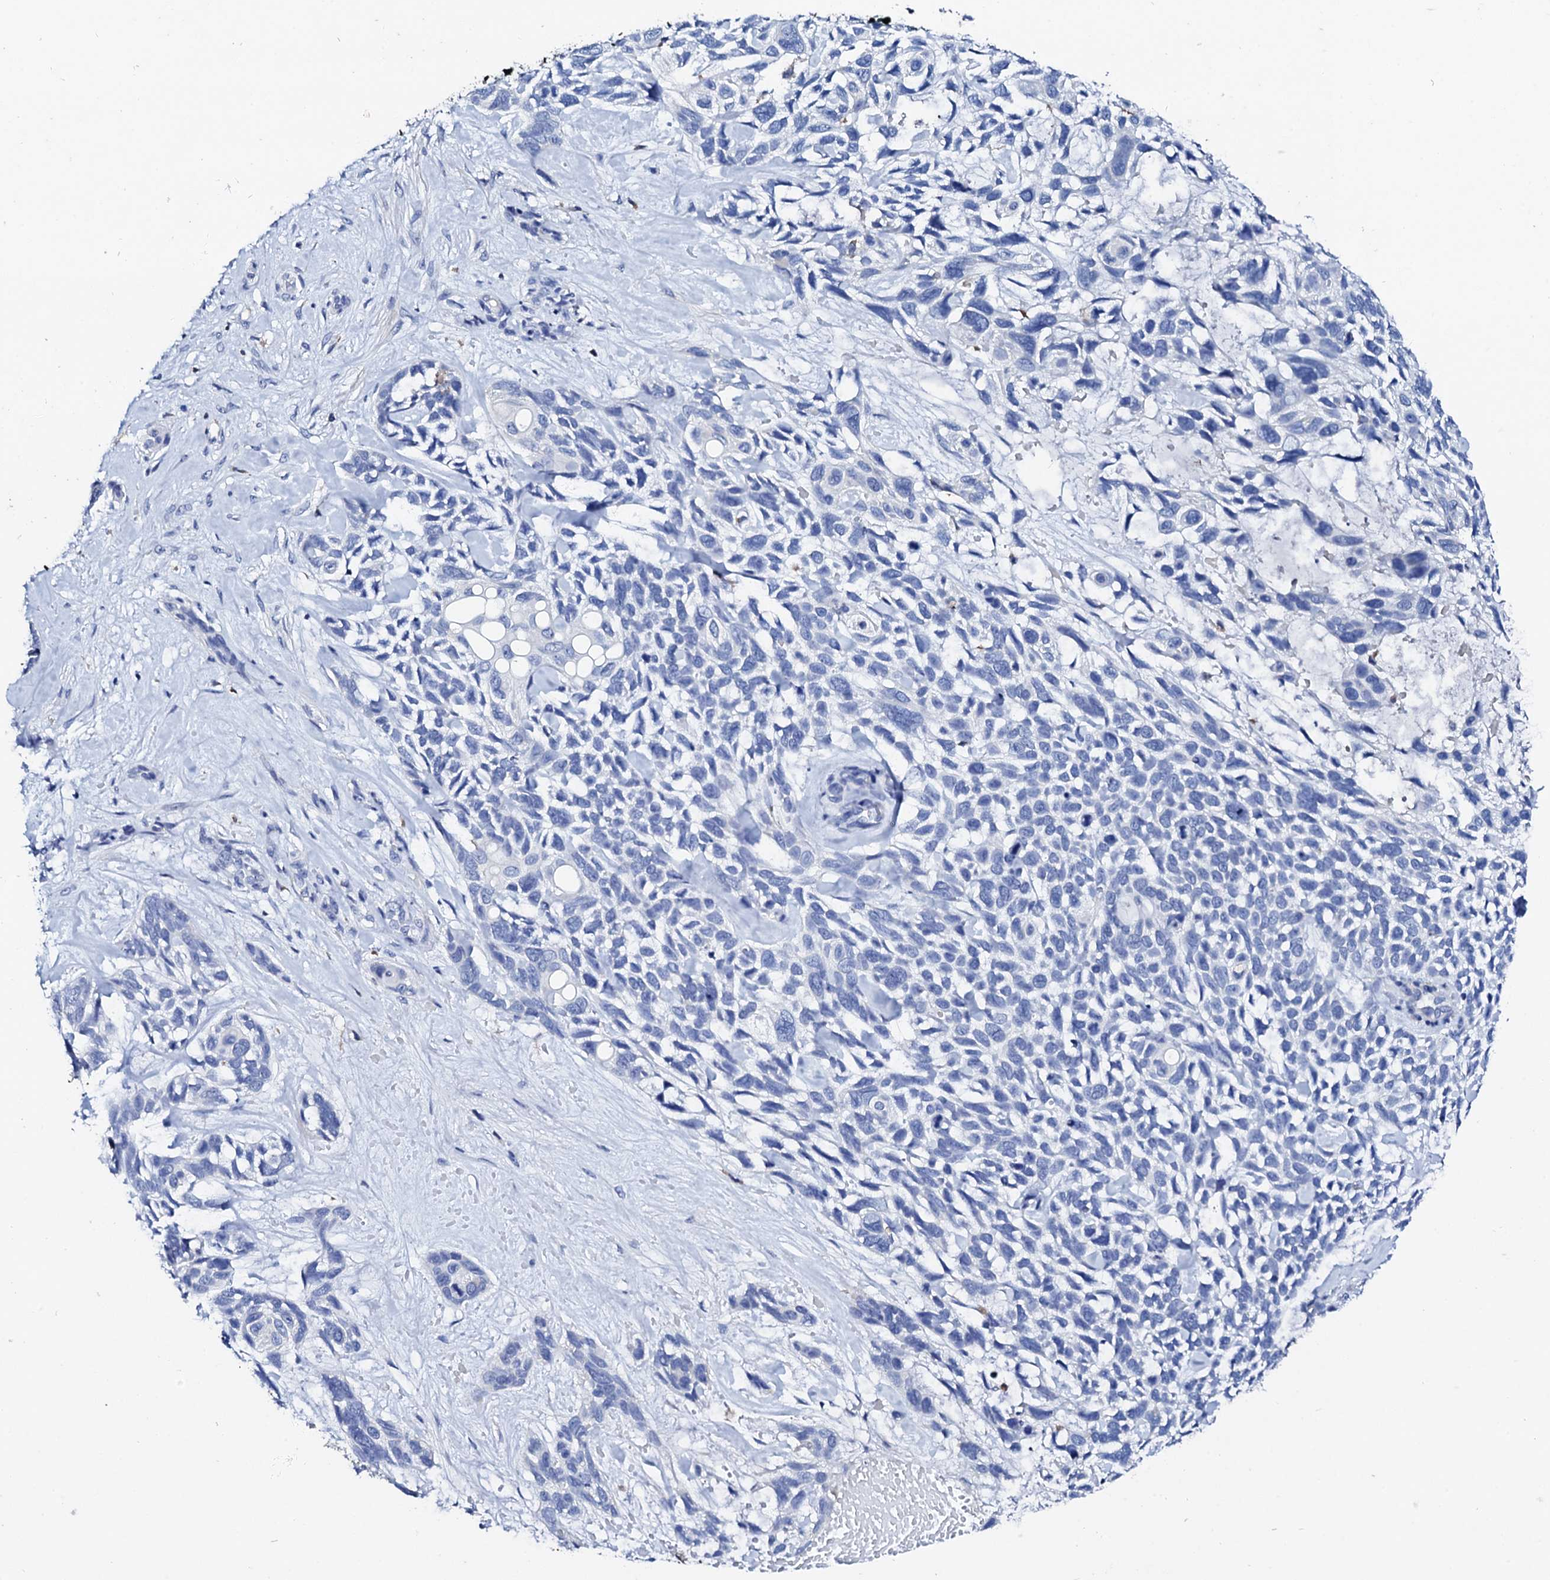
{"staining": {"intensity": "negative", "quantity": "none", "location": "none"}, "tissue": "skin cancer", "cell_type": "Tumor cells", "image_type": "cancer", "snomed": [{"axis": "morphology", "description": "Basal cell carcinoma"}, {"axis": "topography", "description": "Skin"}], "caption": "A high-resolution micrograph shows IHC staining of basal cell carcinoma (skin), which exhibits no significant staining in tumor cells.", "gene": "GLB1L3", "patient": {"sex": "male", "age": 88}}